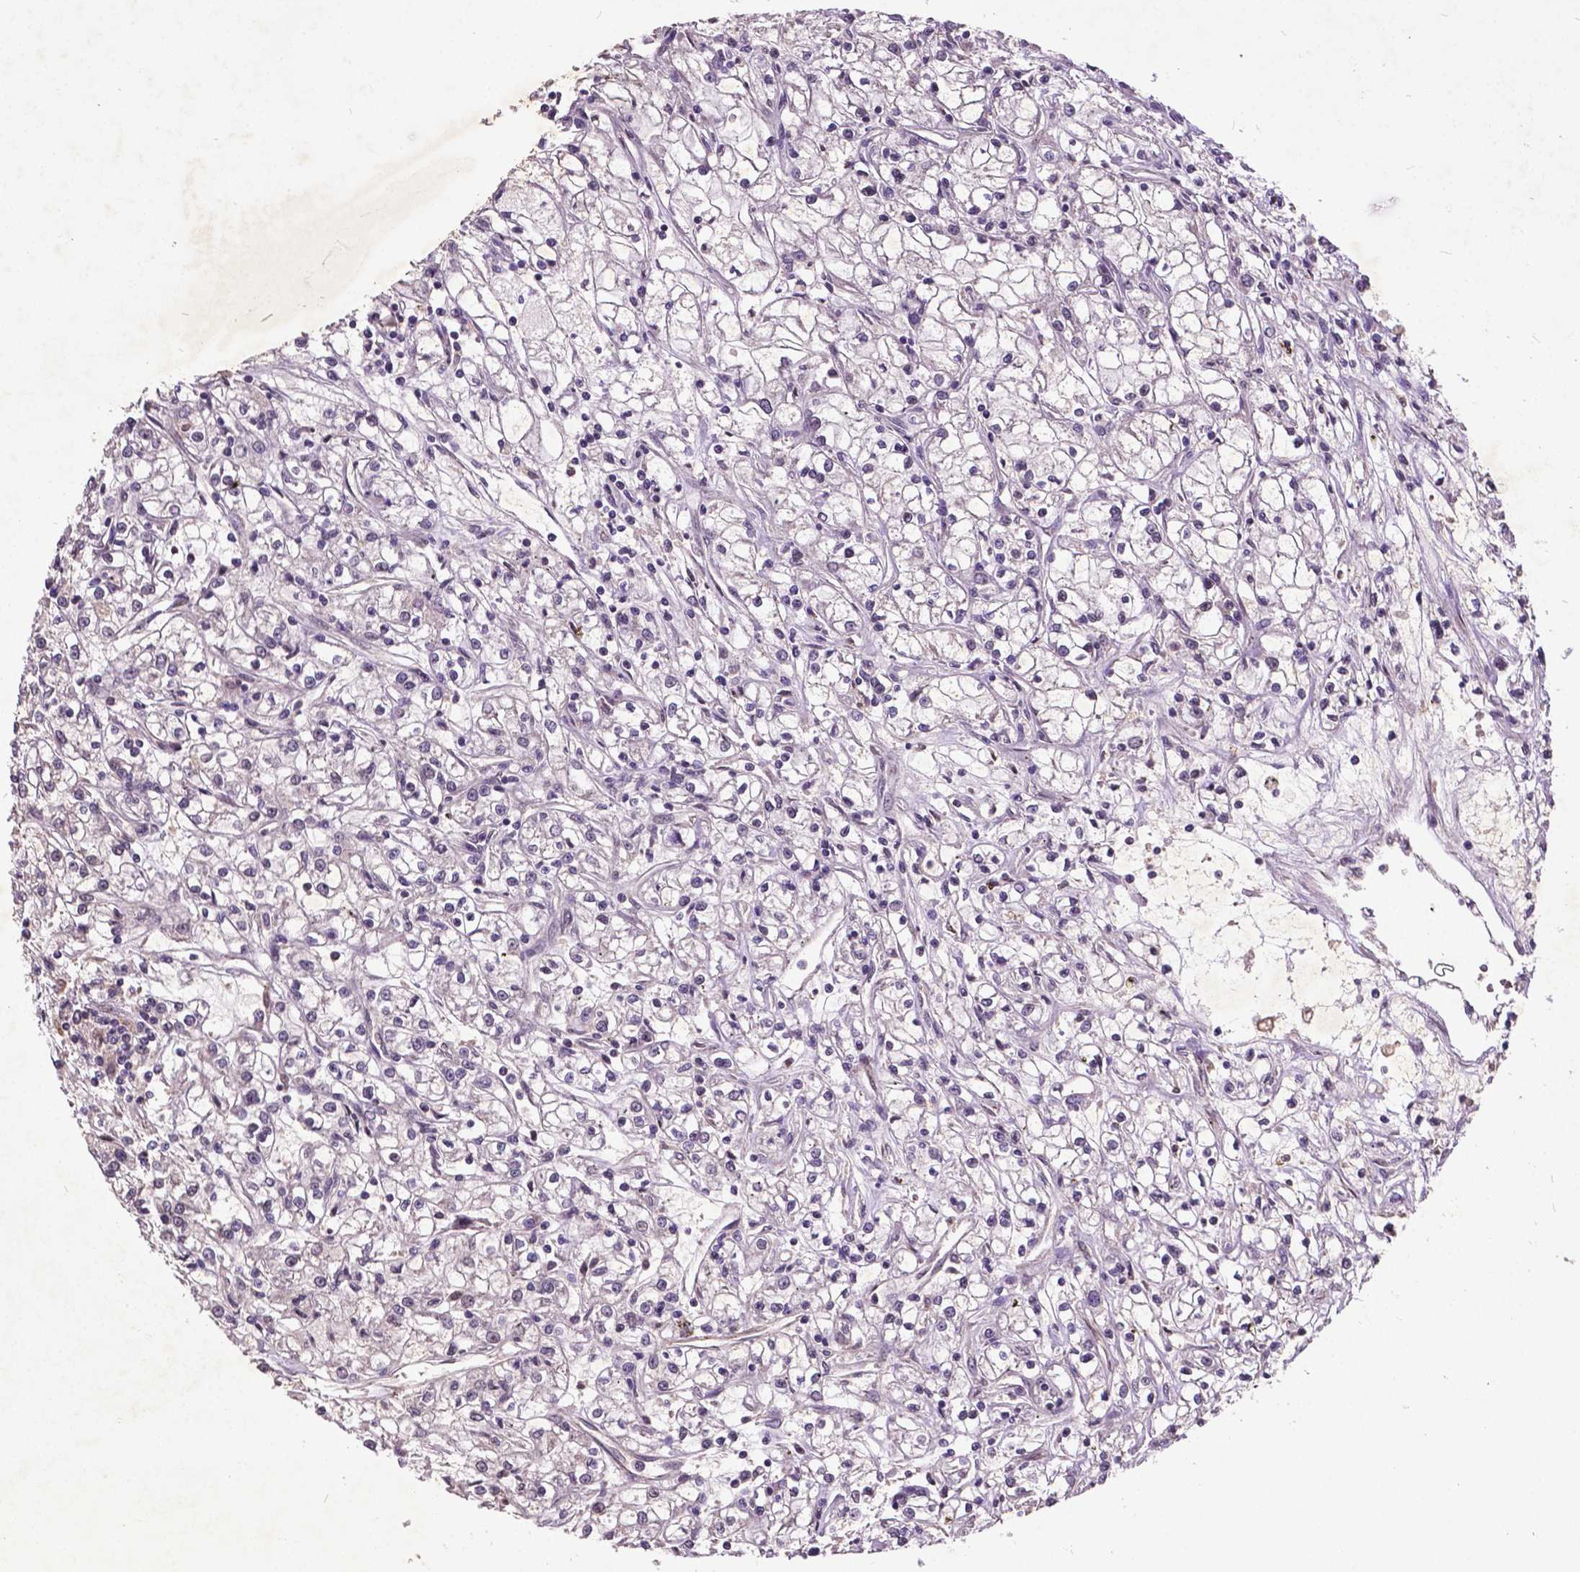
{"staining": {"intensity": "negative", "quantity": "none", "location": "none"}, "tissue": "renal cancer", "cell_type": "Tumor cells", "image_type": "cancer", "snomed": [{"axis": "morphology", "description": "Adenocarcinoma, NOS"}, {"axis": "topography", "description": "Kidney"}], "caption": "Immunohistochemical staining of human adenocarcinoma (renal) shows no significant positivity in tumor cells.", "gene": "AP1S3", "patient": {"sex": "female", "age": 59}}